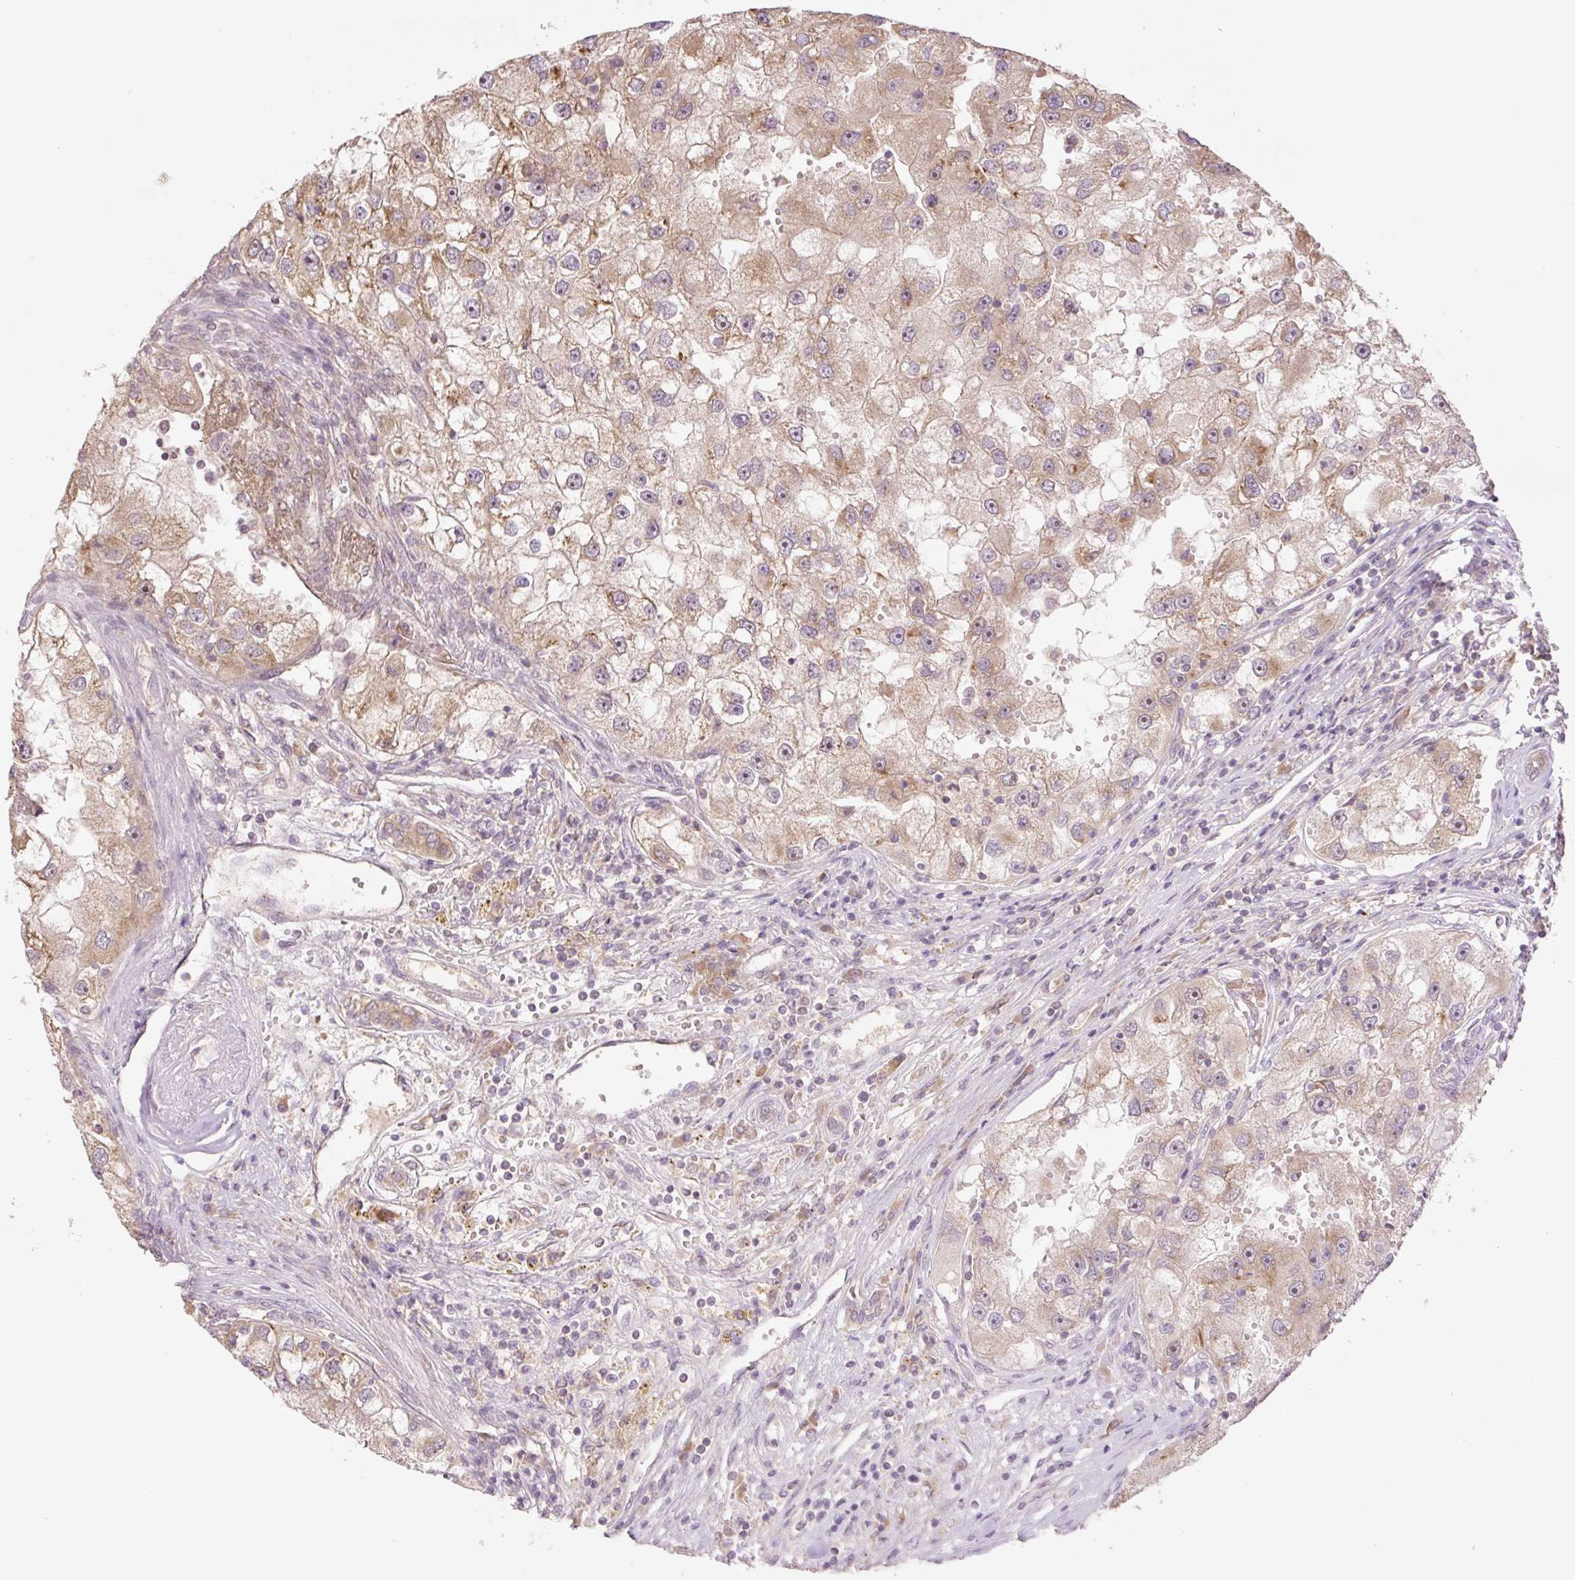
{"staining": {"intensity": "weak", "quantity": "25%-75%", "location": "cytoplasmic/membranous"}, "tissue": "renal cancer", "cell_type": "Tumor cells", "image_type": "cancer", "snomed": [{"axis": "morphology", "description": "Adenocarcinoma, NOS"}, {"axis": "topography", "description": "Kidney"}], "caption": "Renal adenocarcinoma tissue displays weak cytoplasmic/membranous positivity in about 25%-75% of tumor cells", "gene": "YJU2B", "patient": {"sex": "male", "age": 63}}